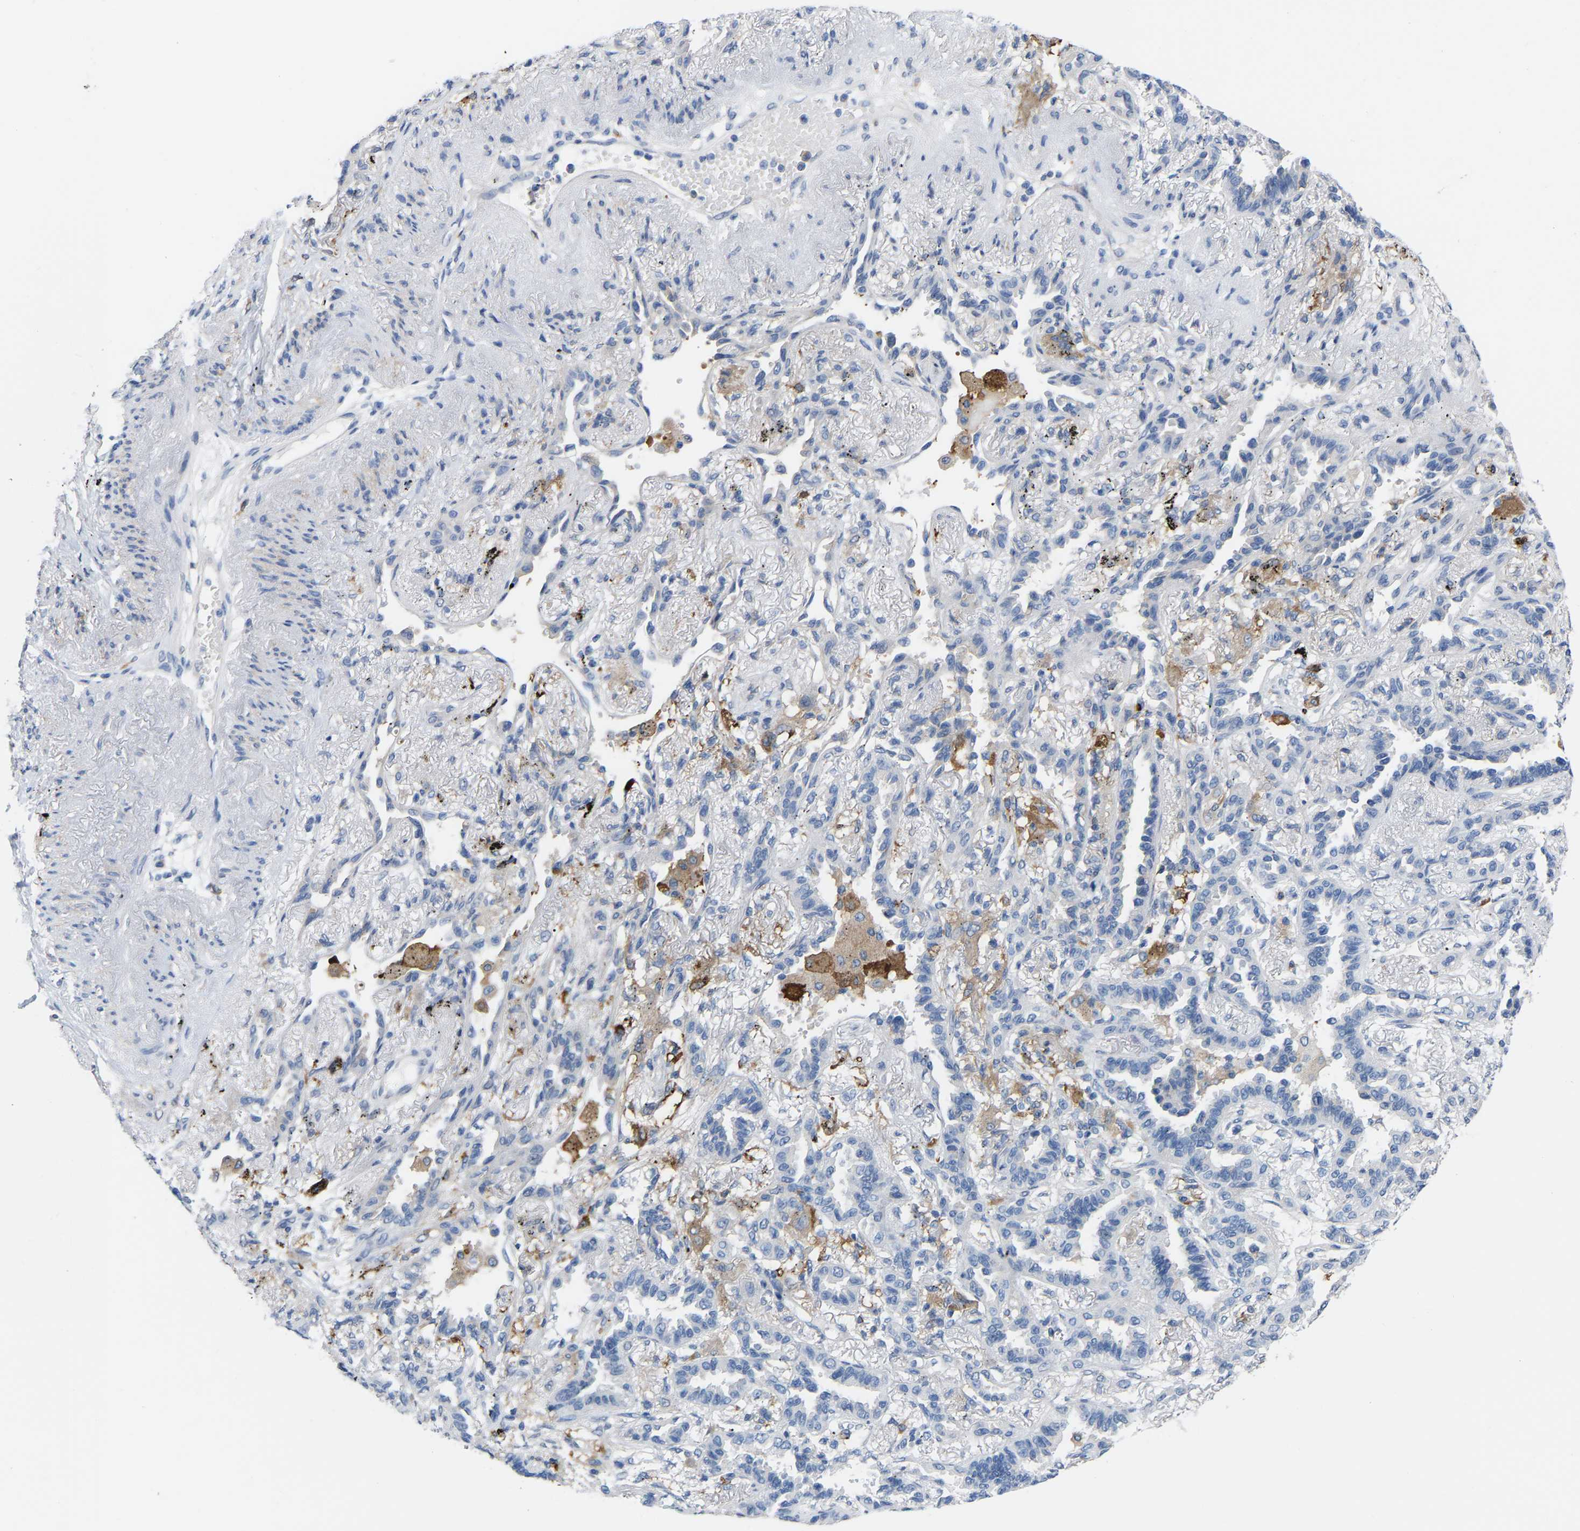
{"staining": {"intensity": "negative", "quantity": "none", "location": "none"}, "tissue": "lung cancer", "cell_type": "Tumor cells", "image_type": "cancer", "snomed": [{"axis": "morphology", "description": "Adenocarcinoma, NOS"}, {"axis": "topography", "description": "Lung"}], "caption": "Immunohistochemistry (IHC) micrograph of human lung cancer stained for a protein (brown), which reveals no expression in tumor cells.", "gene": "ABTB2", "patient": {"sex": "male", "age": 59}}